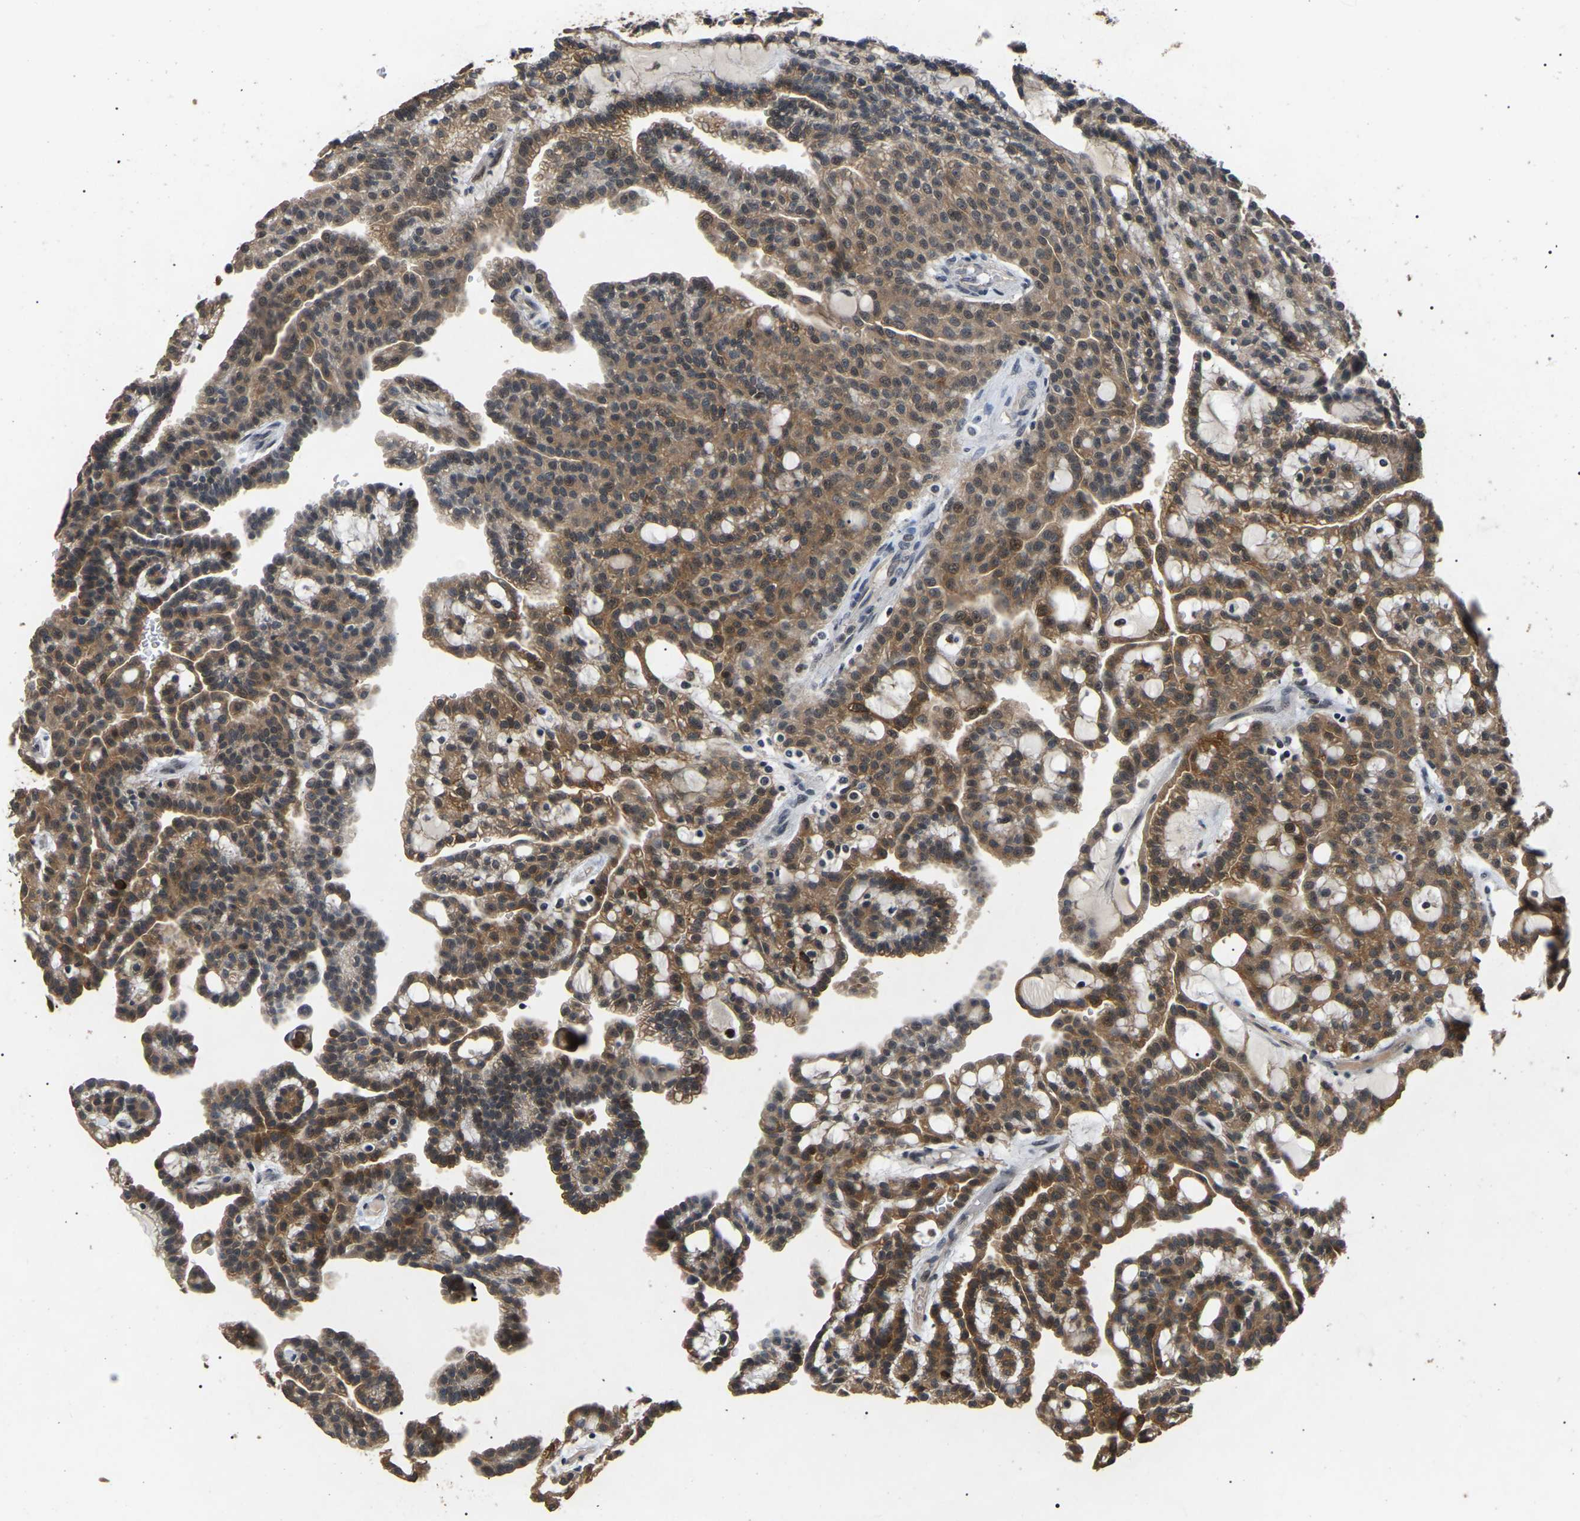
{"staining": {"intensity": "strong", "quantity": ">75%", "location": "cytoplasmic/membranous"}, "tissue": "renal cancer", "cell_type": "Tumor cells", "image_type": "cancer", "snomed": [{"axis": "morphology", "description": "Adenocarcinoma, NOS"}, {"axis": "topography", "description": "Kidney"}], "caption": "IHC photomicrograph of neoplastic tissue: adenocarcinoma (renal) stained using IHC demonstrates high levels of strong protein expression localized specifically in the cytoplasmic/membranous of tumor cells, appearing as a cytoplasmic/membranous brown color.", "gene": "PPM1E", "patient": {"sex": "male", "age": 63}}